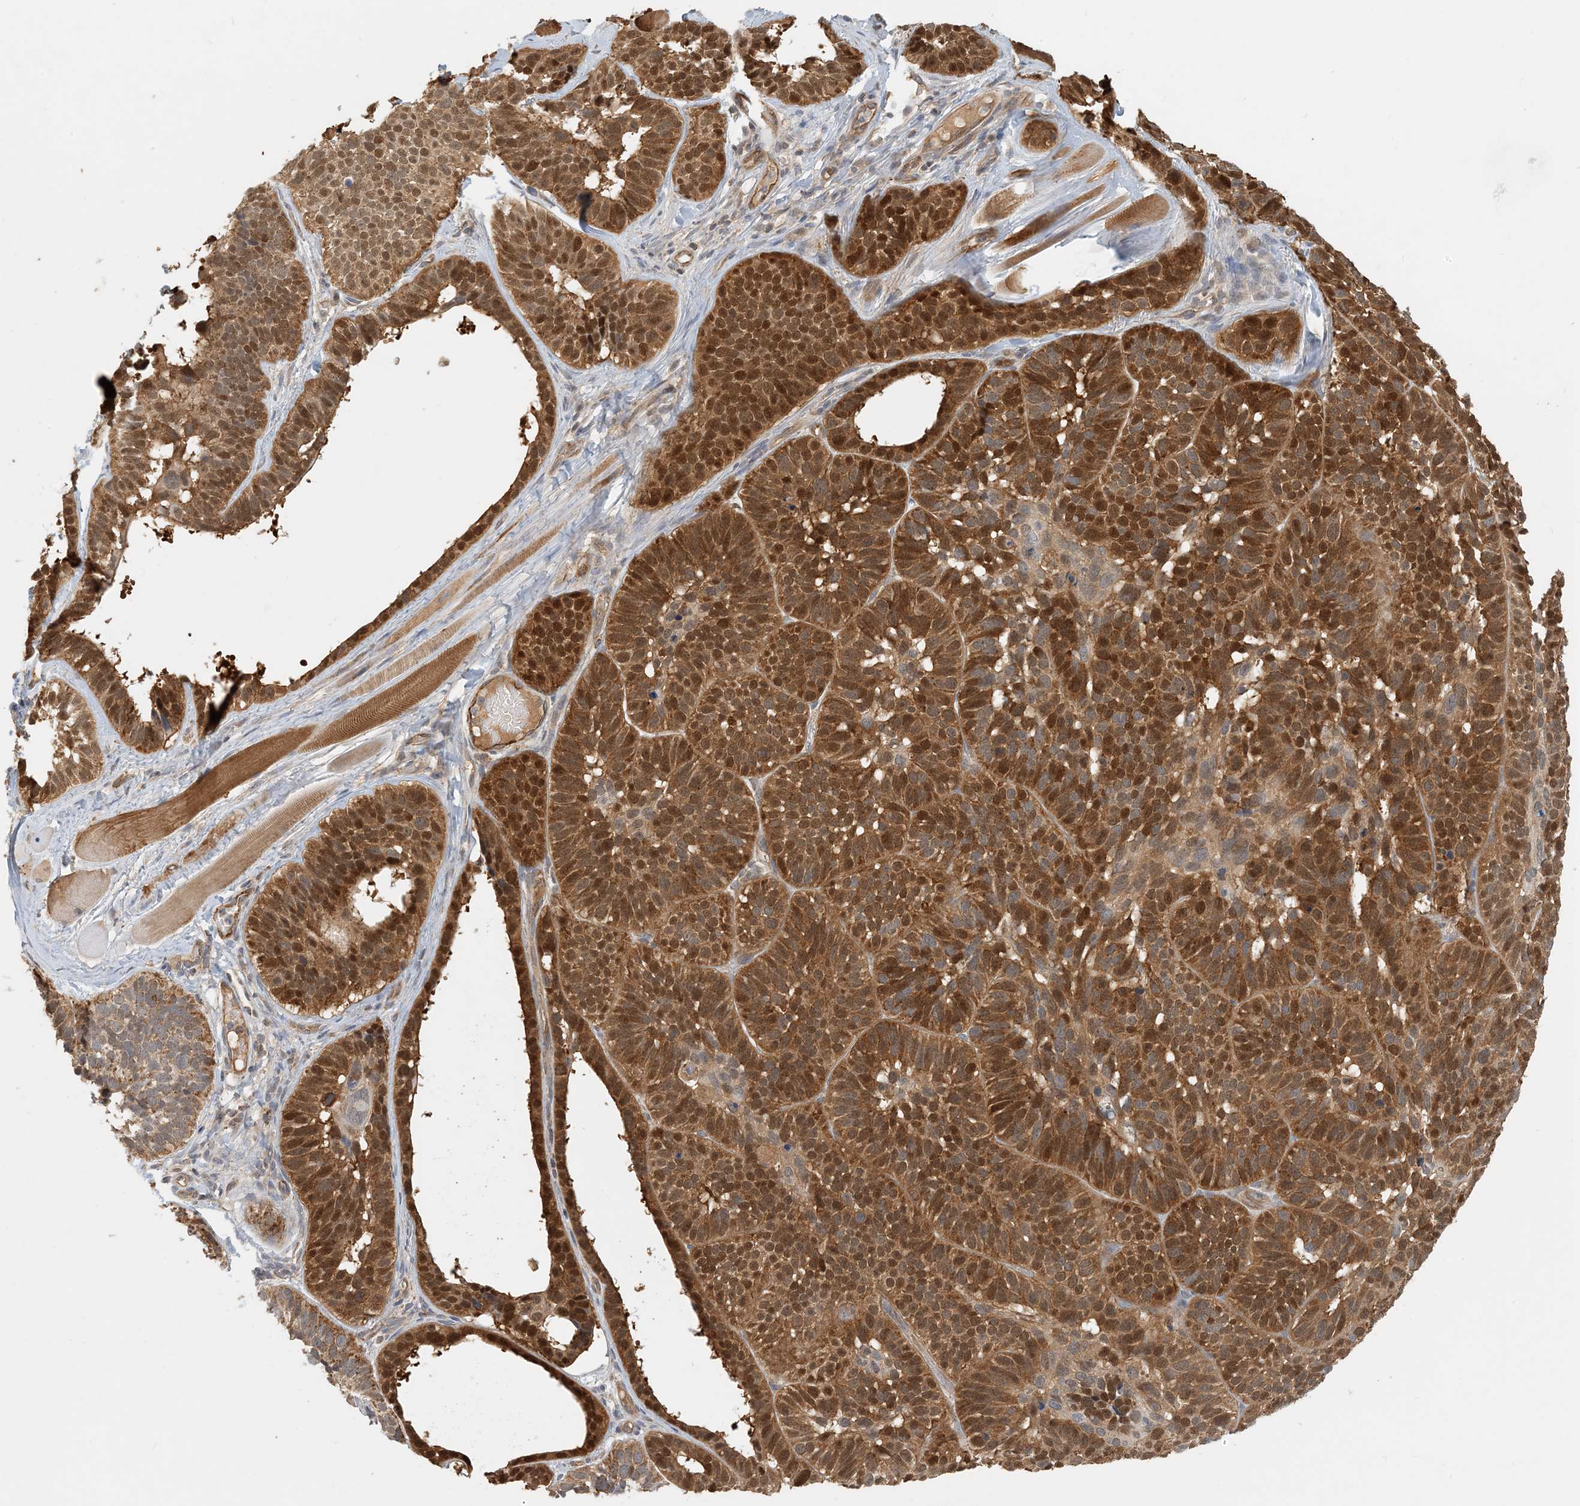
{"staining": {"intensity": "moderate", "quantity": ">75%", "location": "cytoplasmic/membranous,nuclear"}, "tissue": "skin cancer", "cell_type": "Tumor cells", "image_type": "cancer", "snomed": [{"axis": "morphology", "description": "Basal cell carcinoma"}, {"axis": "topography", "description": "Skin"}], "caption": "DAB (3,3'-diaminobenzidine) immunohistochemical staining of human skin basal cell carcinoma shows moderate cytoplasmic/membranous and nuclear protein staining in approximately >75% of tumor cells. (Brightfield microscopy of DAB IHC at high magnification).", "gene": "ZBTB3", "patient": {"sex": "male", "age": 62}}